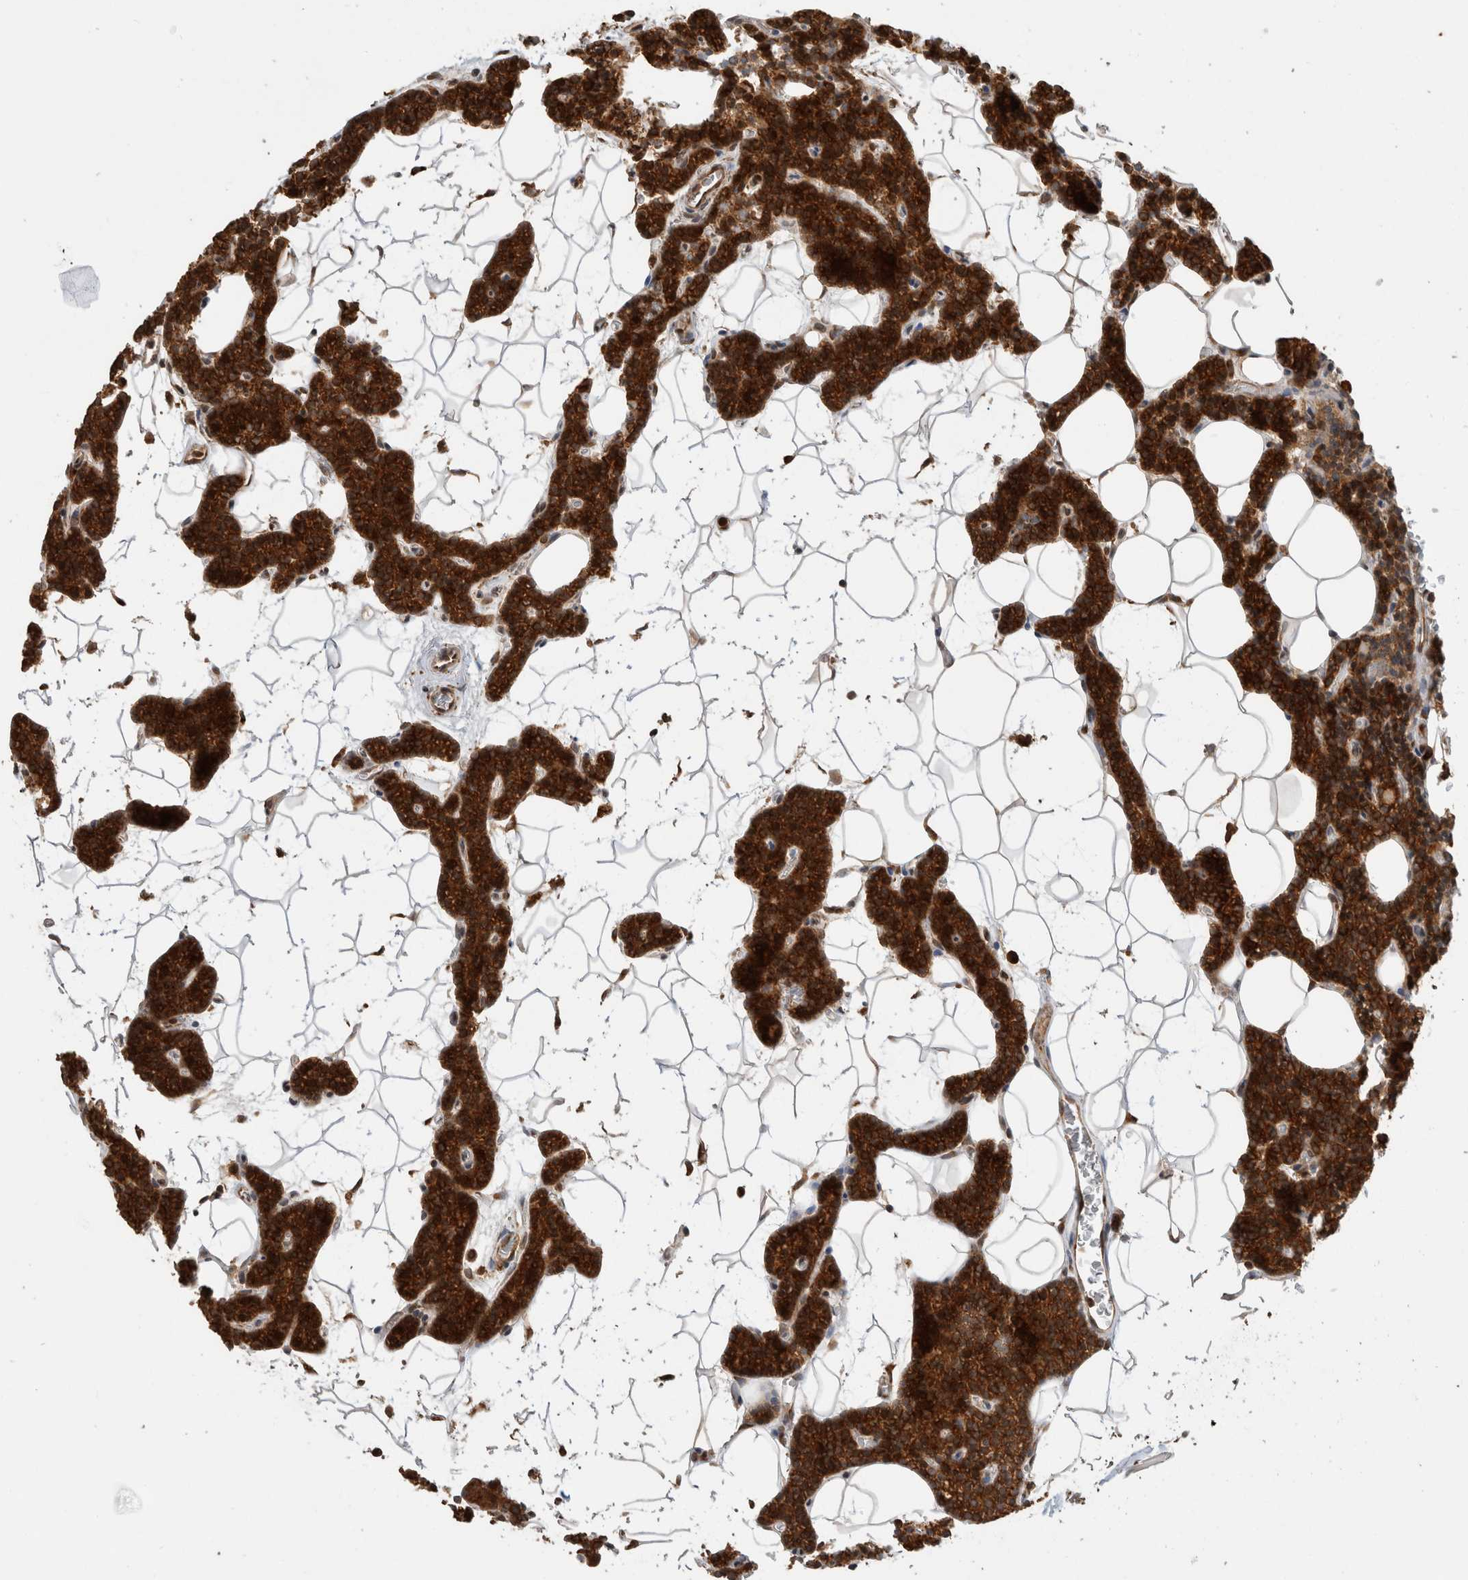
{"staining": {"intensity": "strong", "quantity": ">75%", "location": "cytoplasmic/membranous"}, "tissue": "parathyroid gland", "cell_type": "Glandular cells", "image_type": "normal", "snomed": [{"axis": "morphology", "description": "Normal tissue, NOS"}, {"axis": "topography", "description": "Parathyroid gland"}], "caption": "This histopathology image shows normal parathyroid gland stained with immunohistochemistry (IHC) to label a protein in brown. The cytoplasmic/membranous of glandular cells show strong positivity for the protein. Nuclei are counter-stained blue.", "gene": "PCDHB15", "patient": {"sex": "male", "age": 42}}